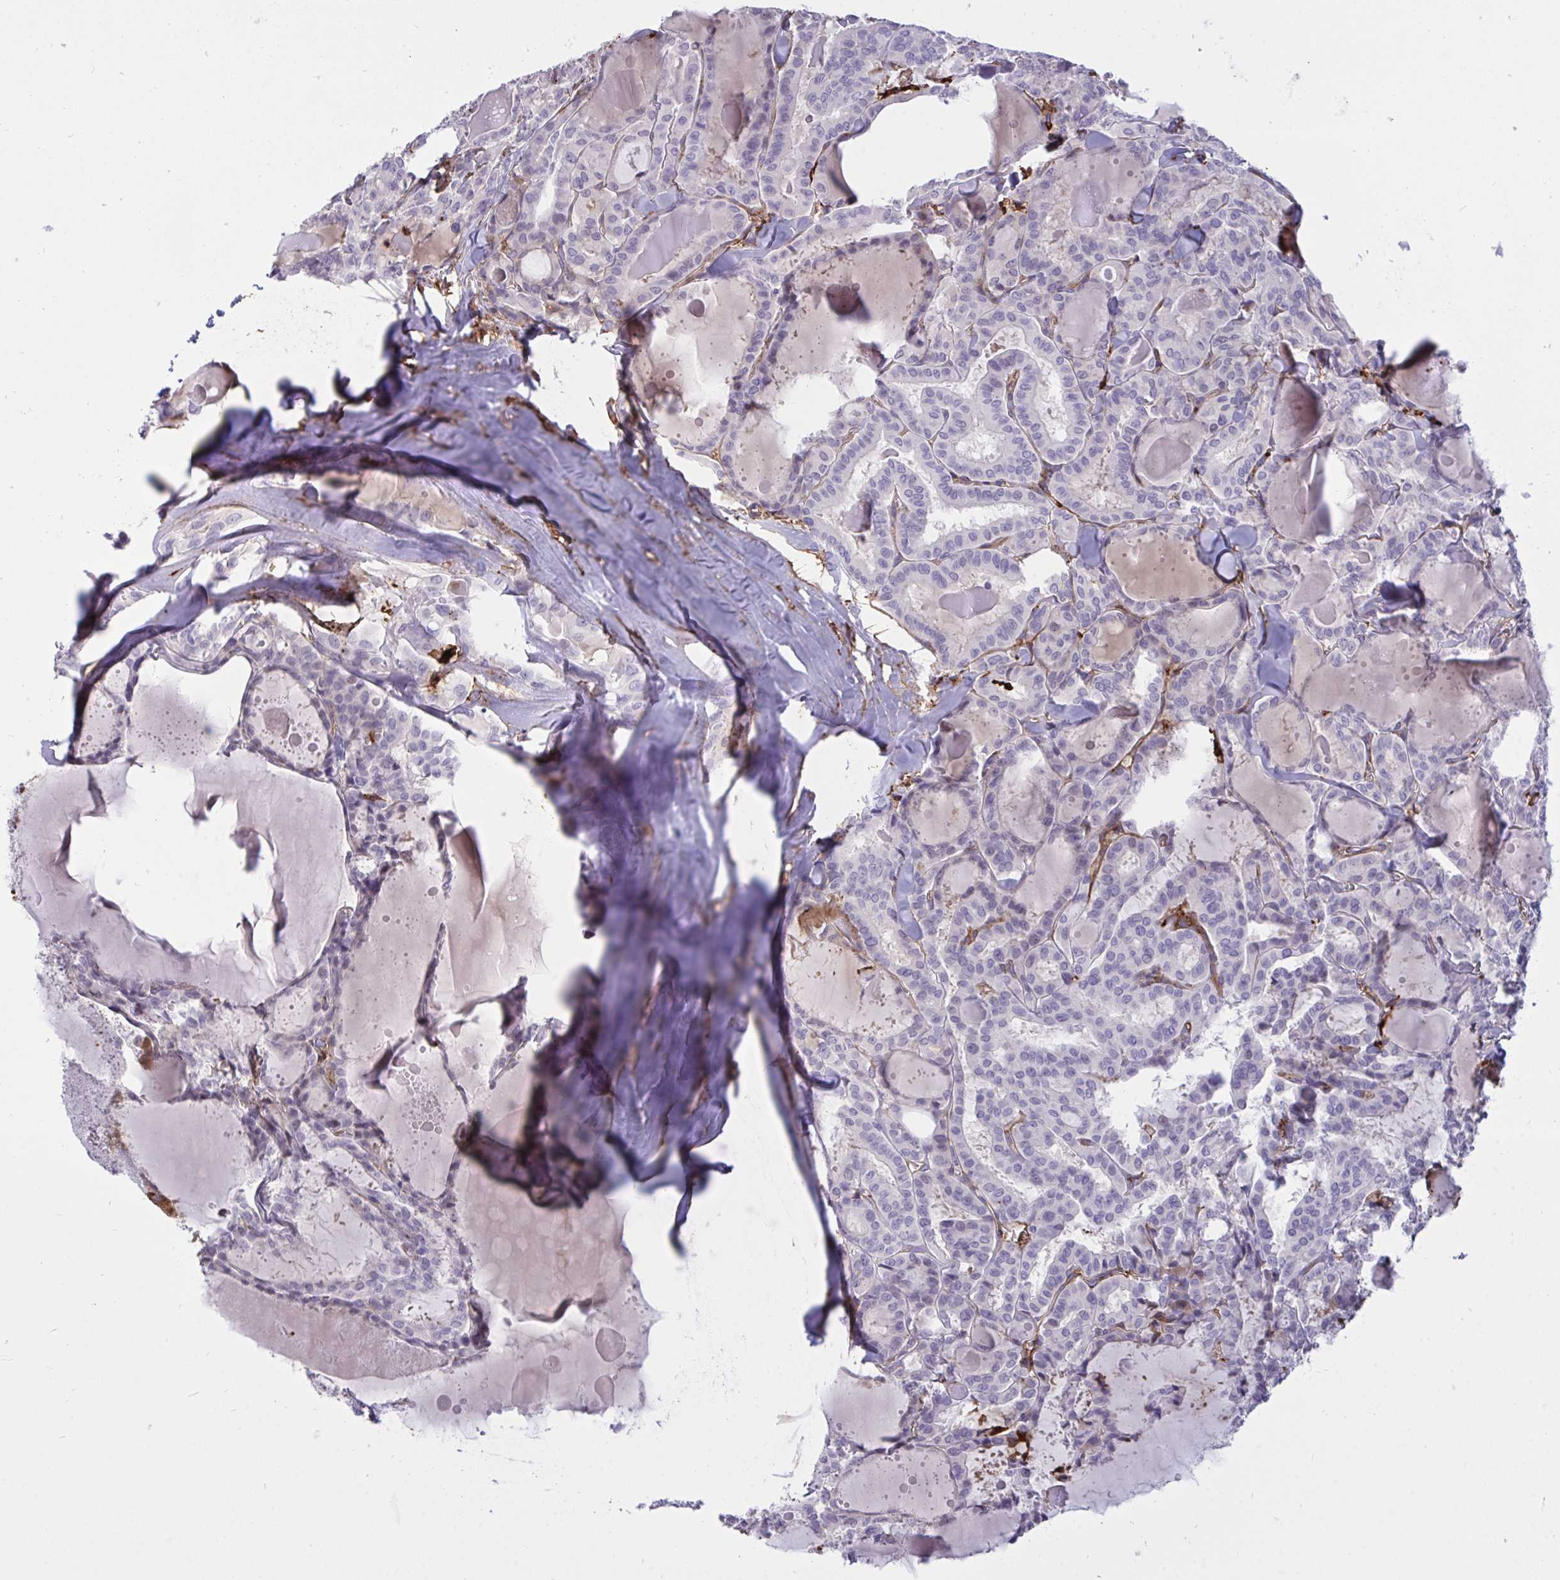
{"staining": {"intensity": "negative", "quantity": "none", "location": "none"}, "tissue": "thyroid cancer", "cell_type": "Tumor cells", "image_type": "cancer", "snomed": [{"axis": "morphology", "description": "Papillary adenocarcinoma, NOS"}, {"axis": "topography", "description": "Thyroid gland"}], "caption": "Thyroid cancer stained for a protein using immunohistochemistry demonstrates no staining tumor cells.", "gene": "F2", "patient": {"sex": "male", "age": 87}}